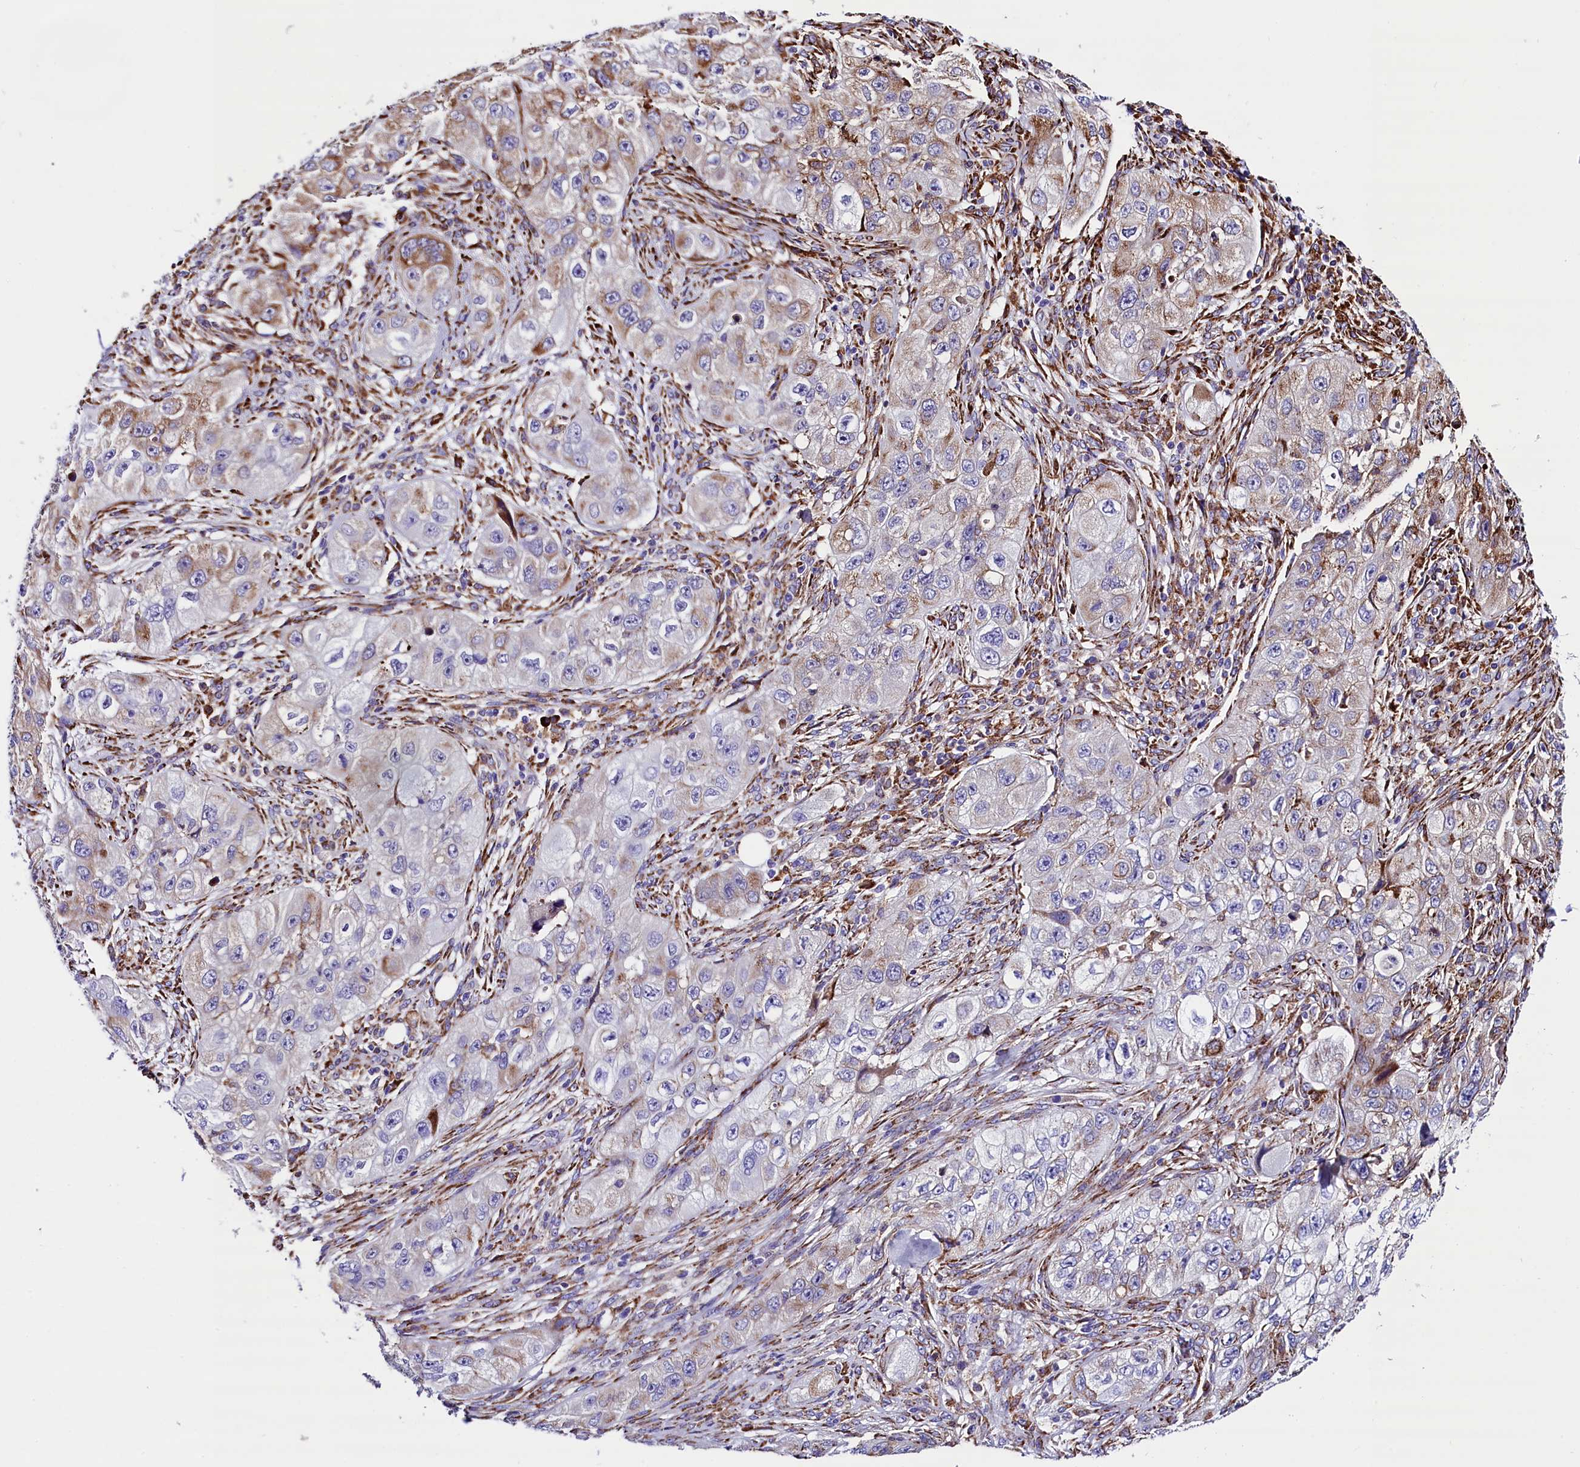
{"staining": {"intensity": "moderate", "quantity": "<25%", "location": "cytoplasmic/membranous"}, "tissue": "skin cancer", "cell_type": "Tumor cells", "image_type": "cancer", "snomed": [{"axis": "morphology", "description": "Squamous cell carcinoma, NOS"}, {"axis": "topography", "description": "Skin"}, {"axis": "topography", "description": "Subcutis"}], "caption": "High-power microscopy captured an IHC micrograph of squamous cell carcinoma (skin), revealing moderate cytoplasmic/membranous staining in about <25% of tumor cells.", "gene": "CMTR2", "patient": {"sex": "male", "age": 73}}